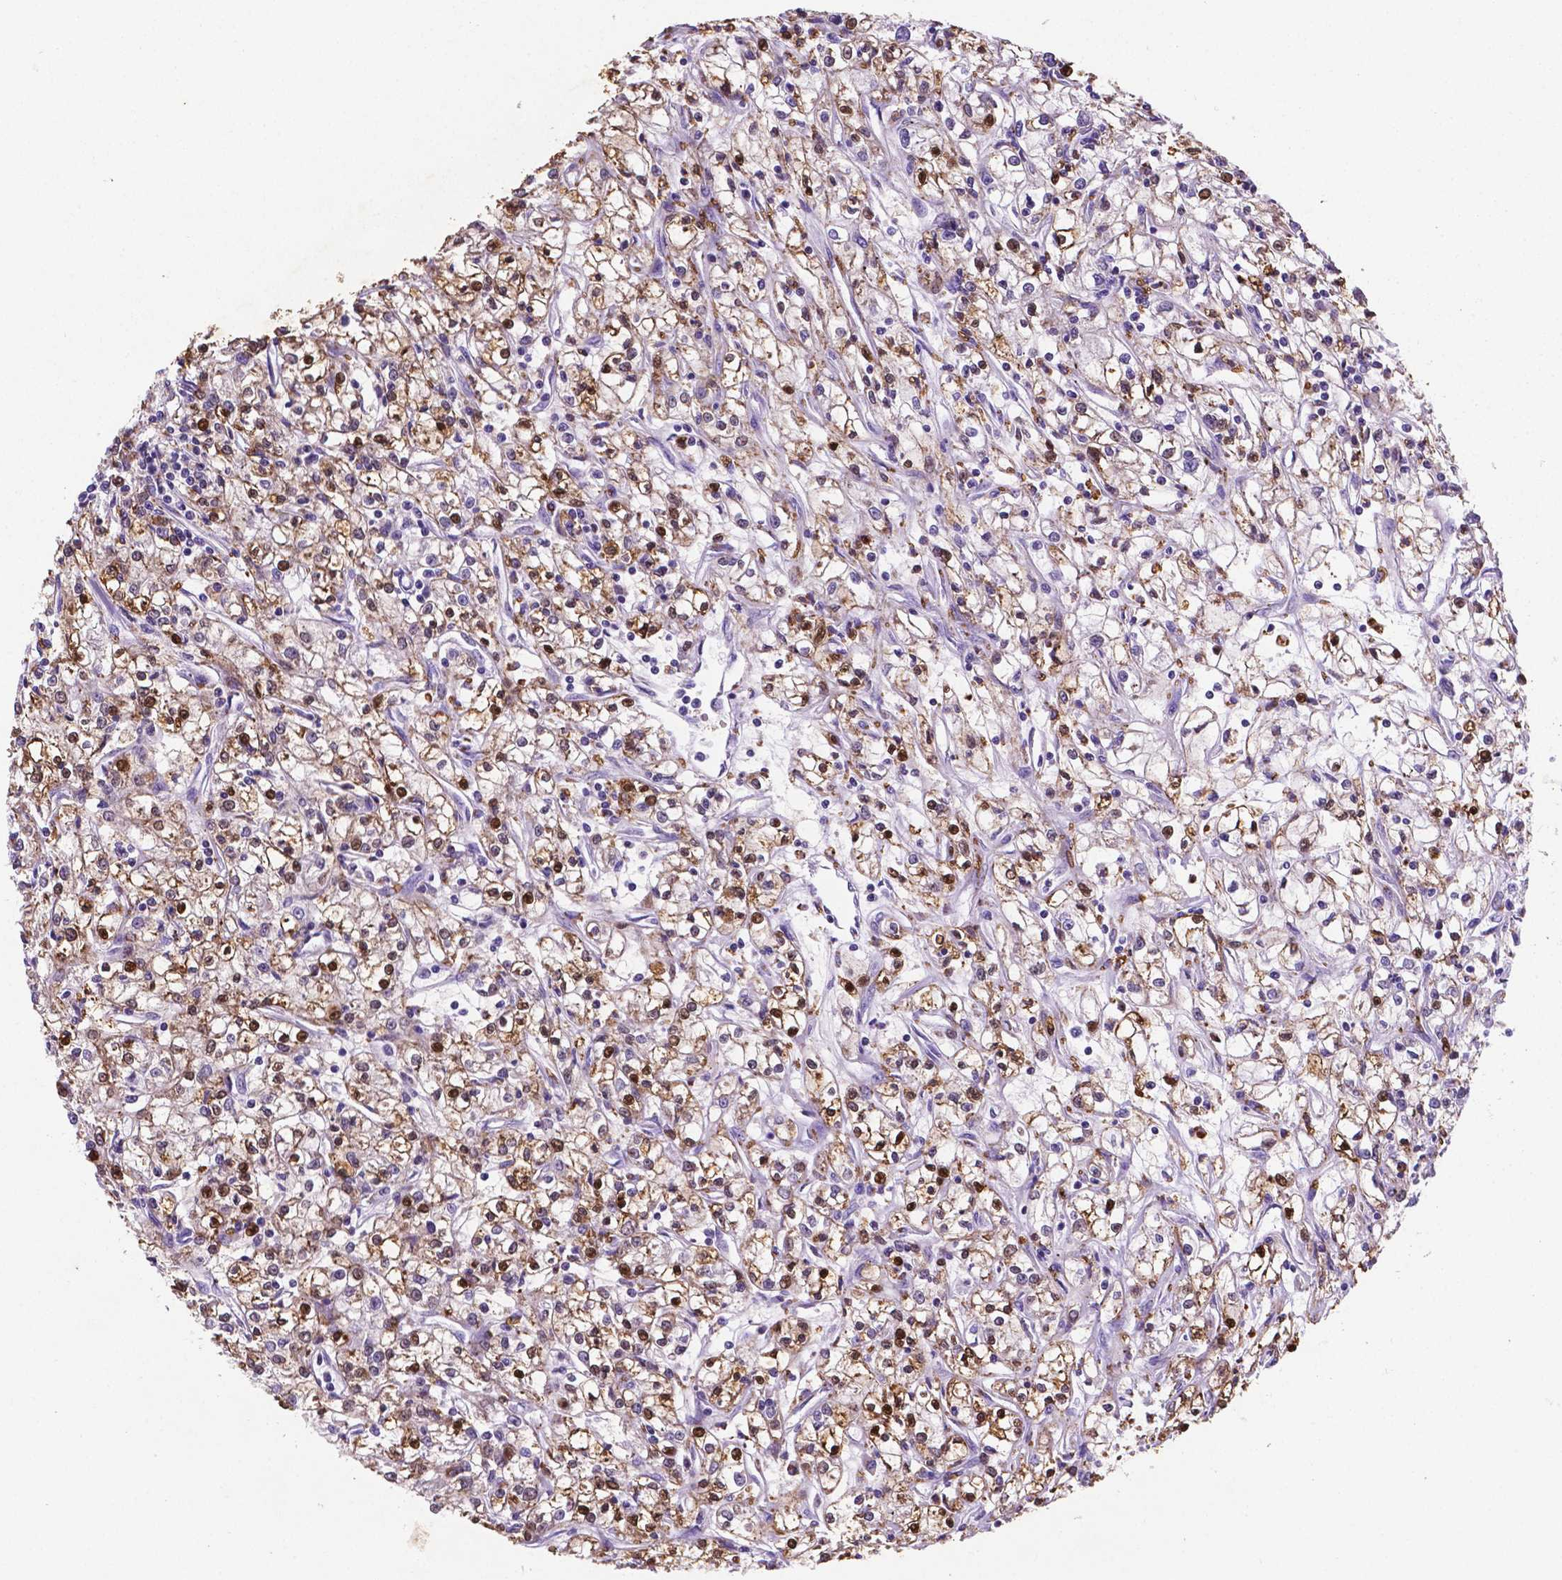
{"staining": {"intensity": "strong", "quantity": "25%-75%", "location": "nuclear"}, "tissue": "renal cancer", "cell_type": "Tumor cells", "image_type": "cancer", "snomed": [{"axis": "morphology", "description": "Adenocarcinoma, NOS"}, {"axis": "topography", "description": "Kidney"}], "caption": "A micrograph showing strong nuclear positivity in approximately 25%-75% of tumor cells in renal cancer, as visualized by brown immunohistochemical staining.", "gene": "TM4SF20", "patient": {"sex": "female", "age": 59}}